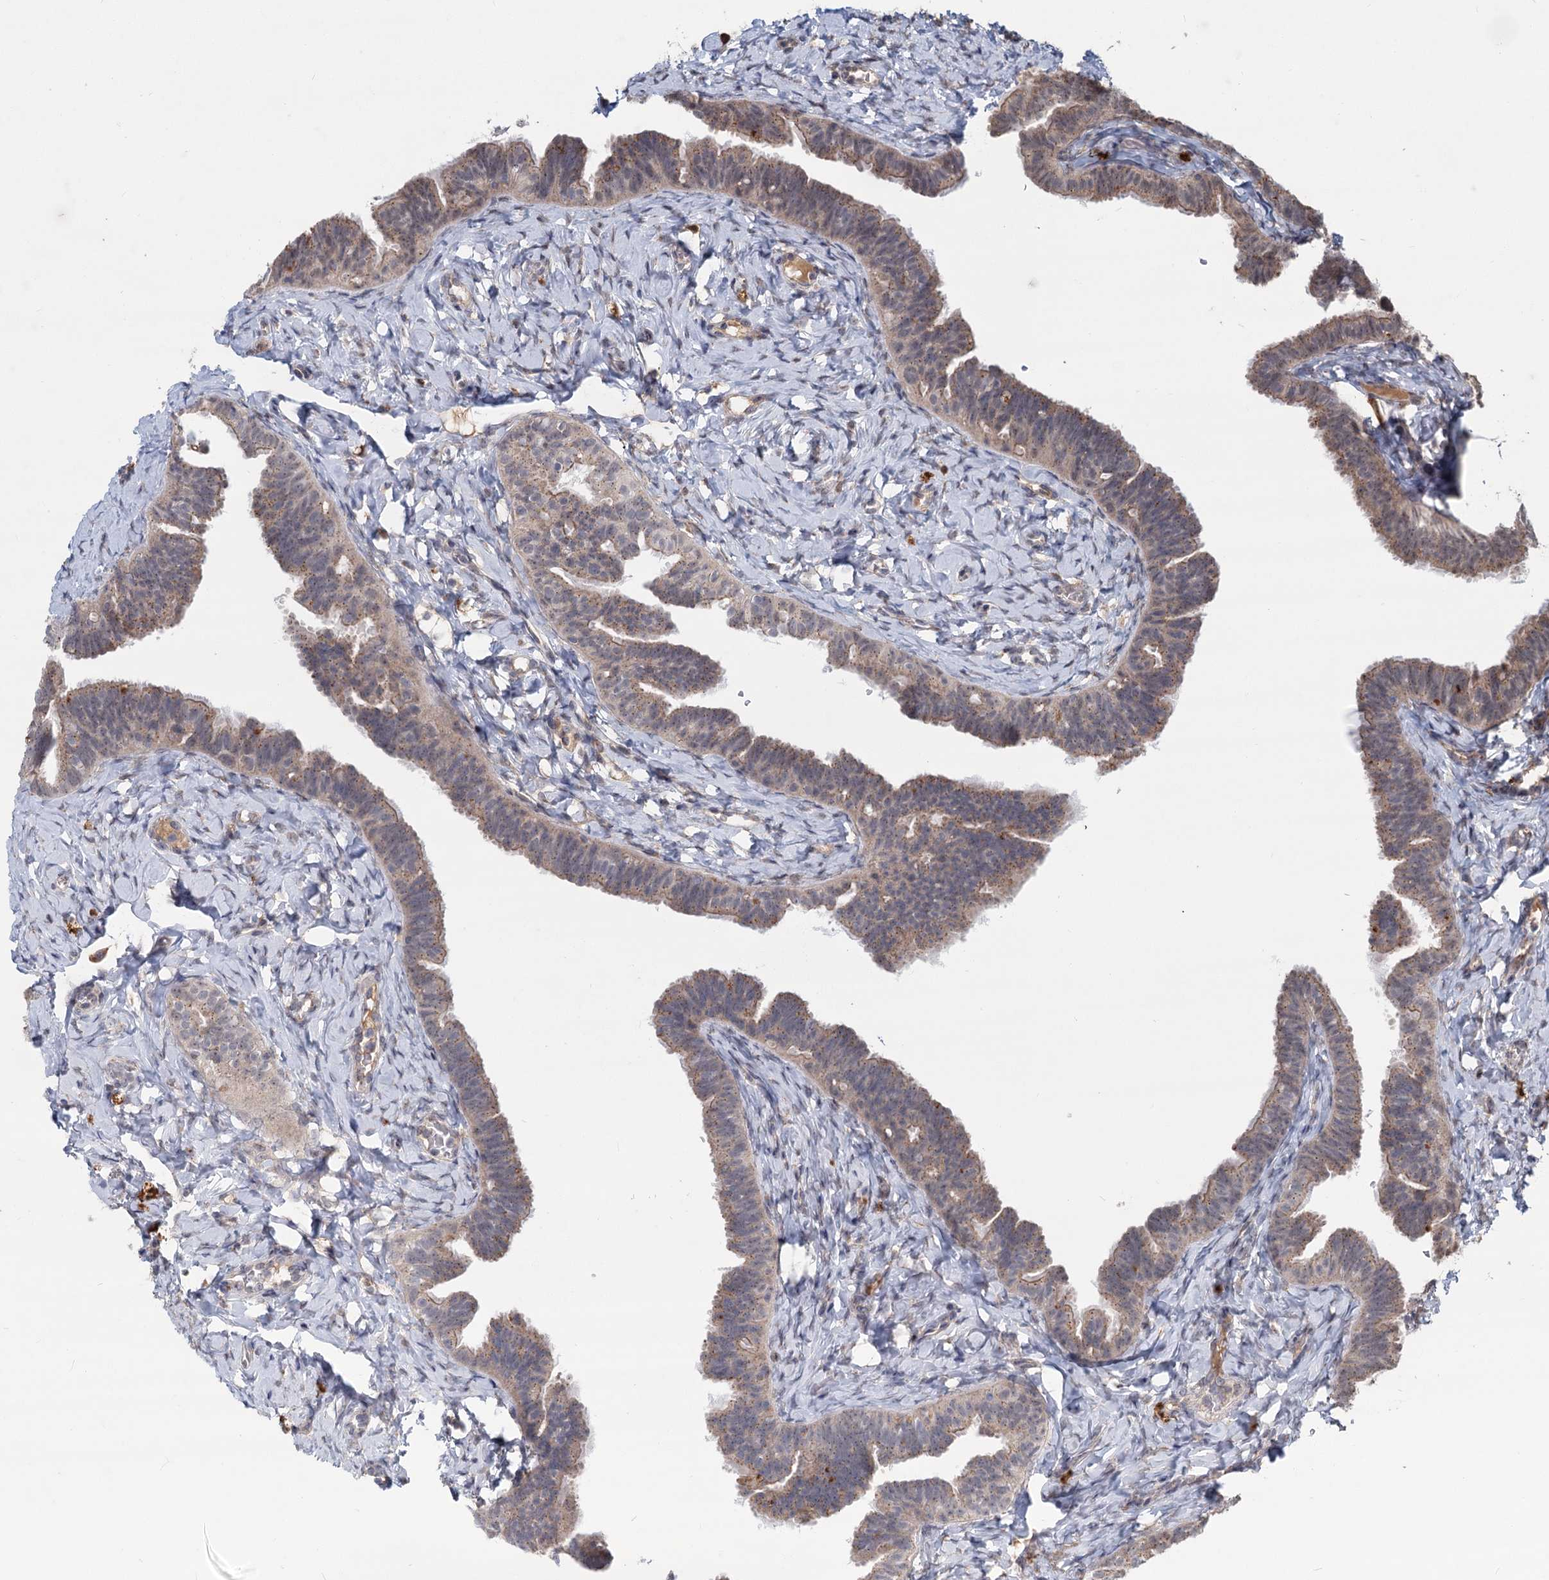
{"staining": {"intensity": "moderate", "quantity": "25%-75%", "location": "cytoplasmic/membranous"}, "tissue": "fallopian tube", "cell_type": "Glandular cells", "image_type": "normal", "snomed": [{"axis": "morphology", "description": "Normal tissue, NOS"}, {"axis": "topography", "description": "Fallopian tube"}], "caption": "Immunohistochemical staining of unremarkable fallopian tube displays 25%-75% levels of moderate cytoplasmic/membranous protein positivity in about 25%-75% of glandular cells. The protein of interest is stained brown, and the nuclei are stained in blue (DAB (3,3'-diaminobenzidine) IHC with brightfield microscopy, high magnification).", "gene": "STAP1", "patient": {"sex": "female", "age": 65}}